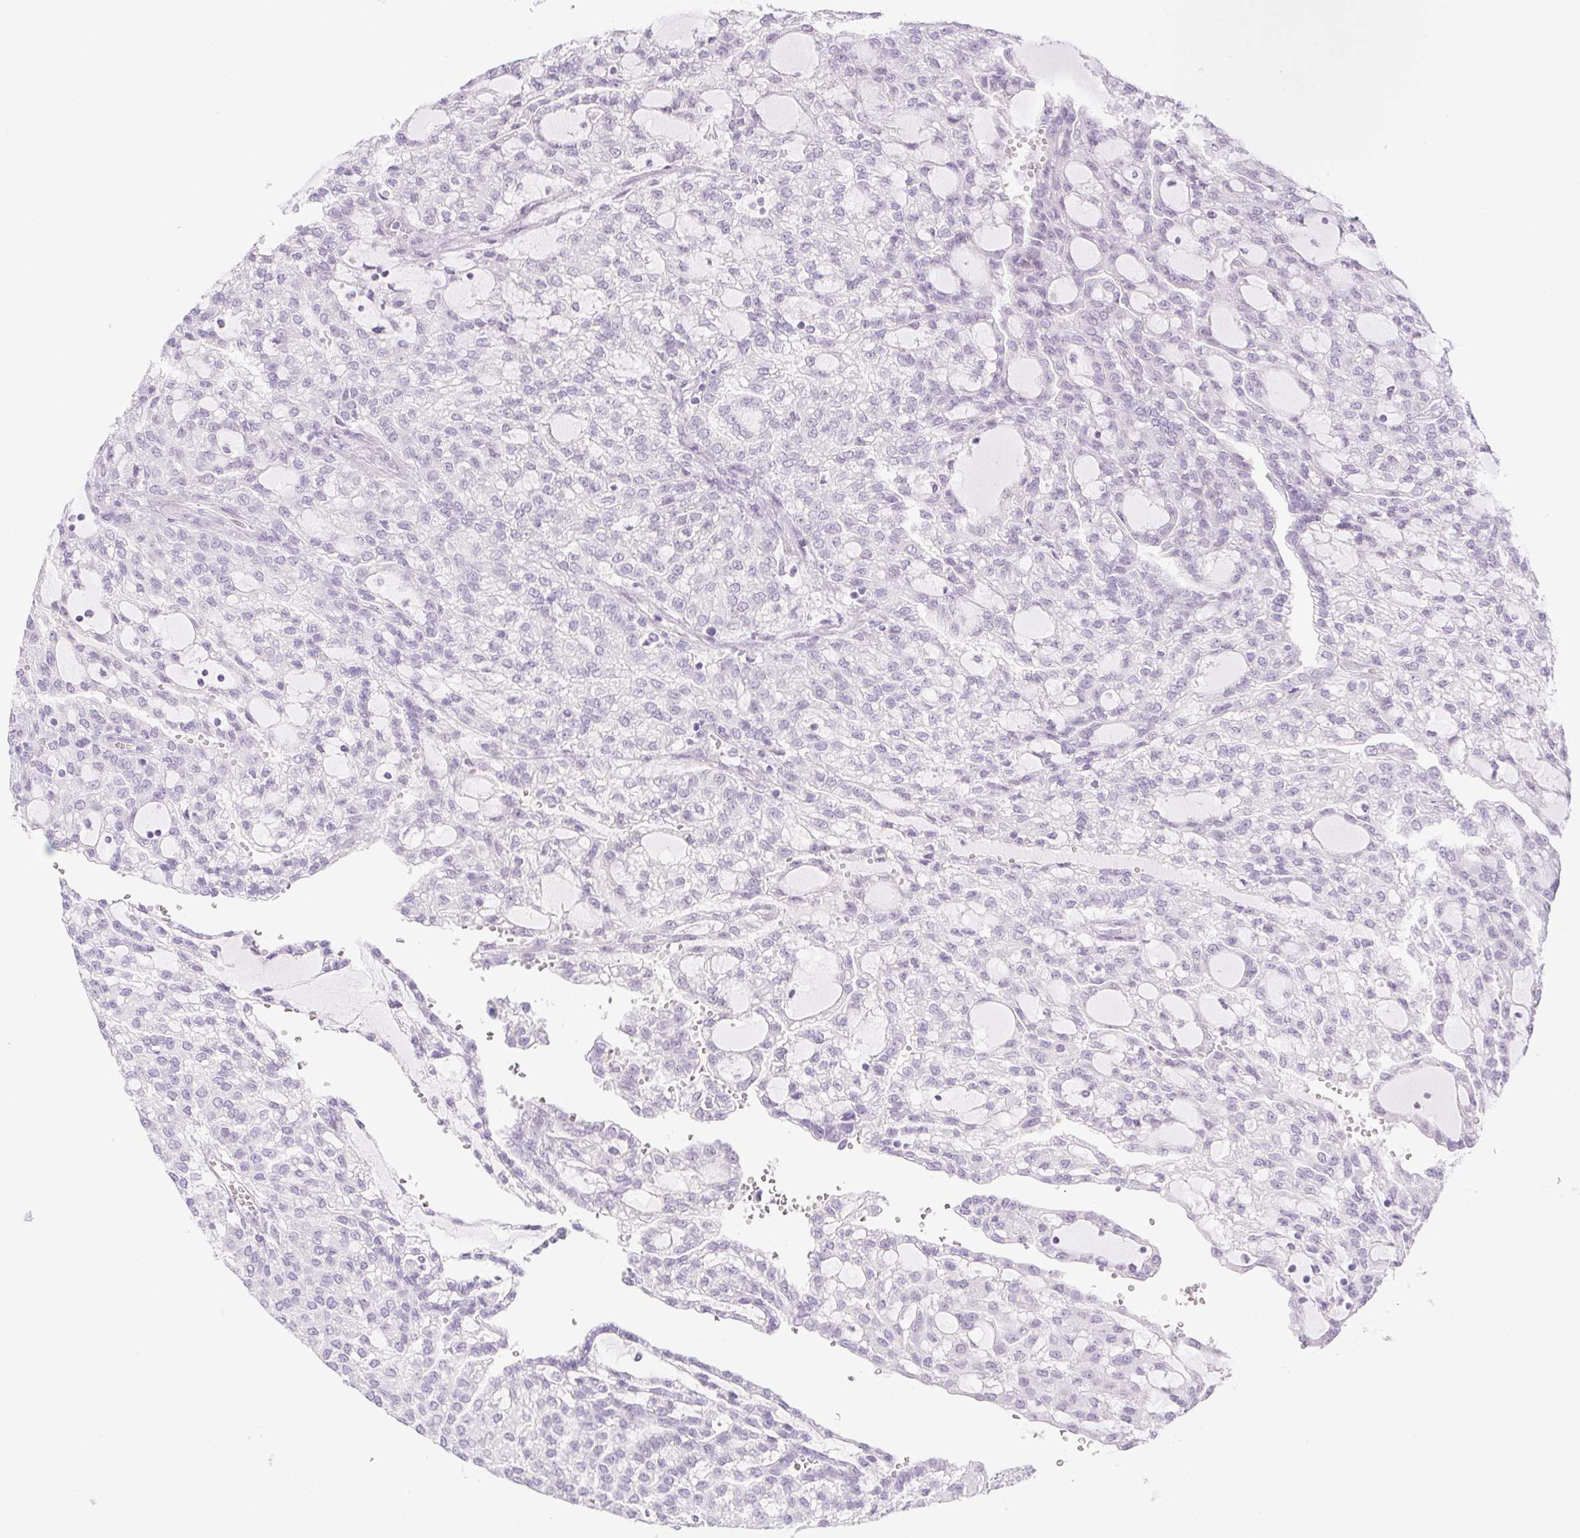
{"staining": {"intensity": "negative", "quantity": "none", "location": "none"}, "tissue": "renal cancer", "cell_type": "Tumor cells", "image_type": "cancer", "snomed": [{"axis": "morphology", "description": "Adenocarcinoma, NOS"}, {"axis": "topography", "description": "Kidney"}], "caption": "An image of renal cancer (adenocarcinoma) stained for a protein displays no brown staining in tumor cells.", "gene": "PI3", "patient": {"sex": "male", "age": 63}}